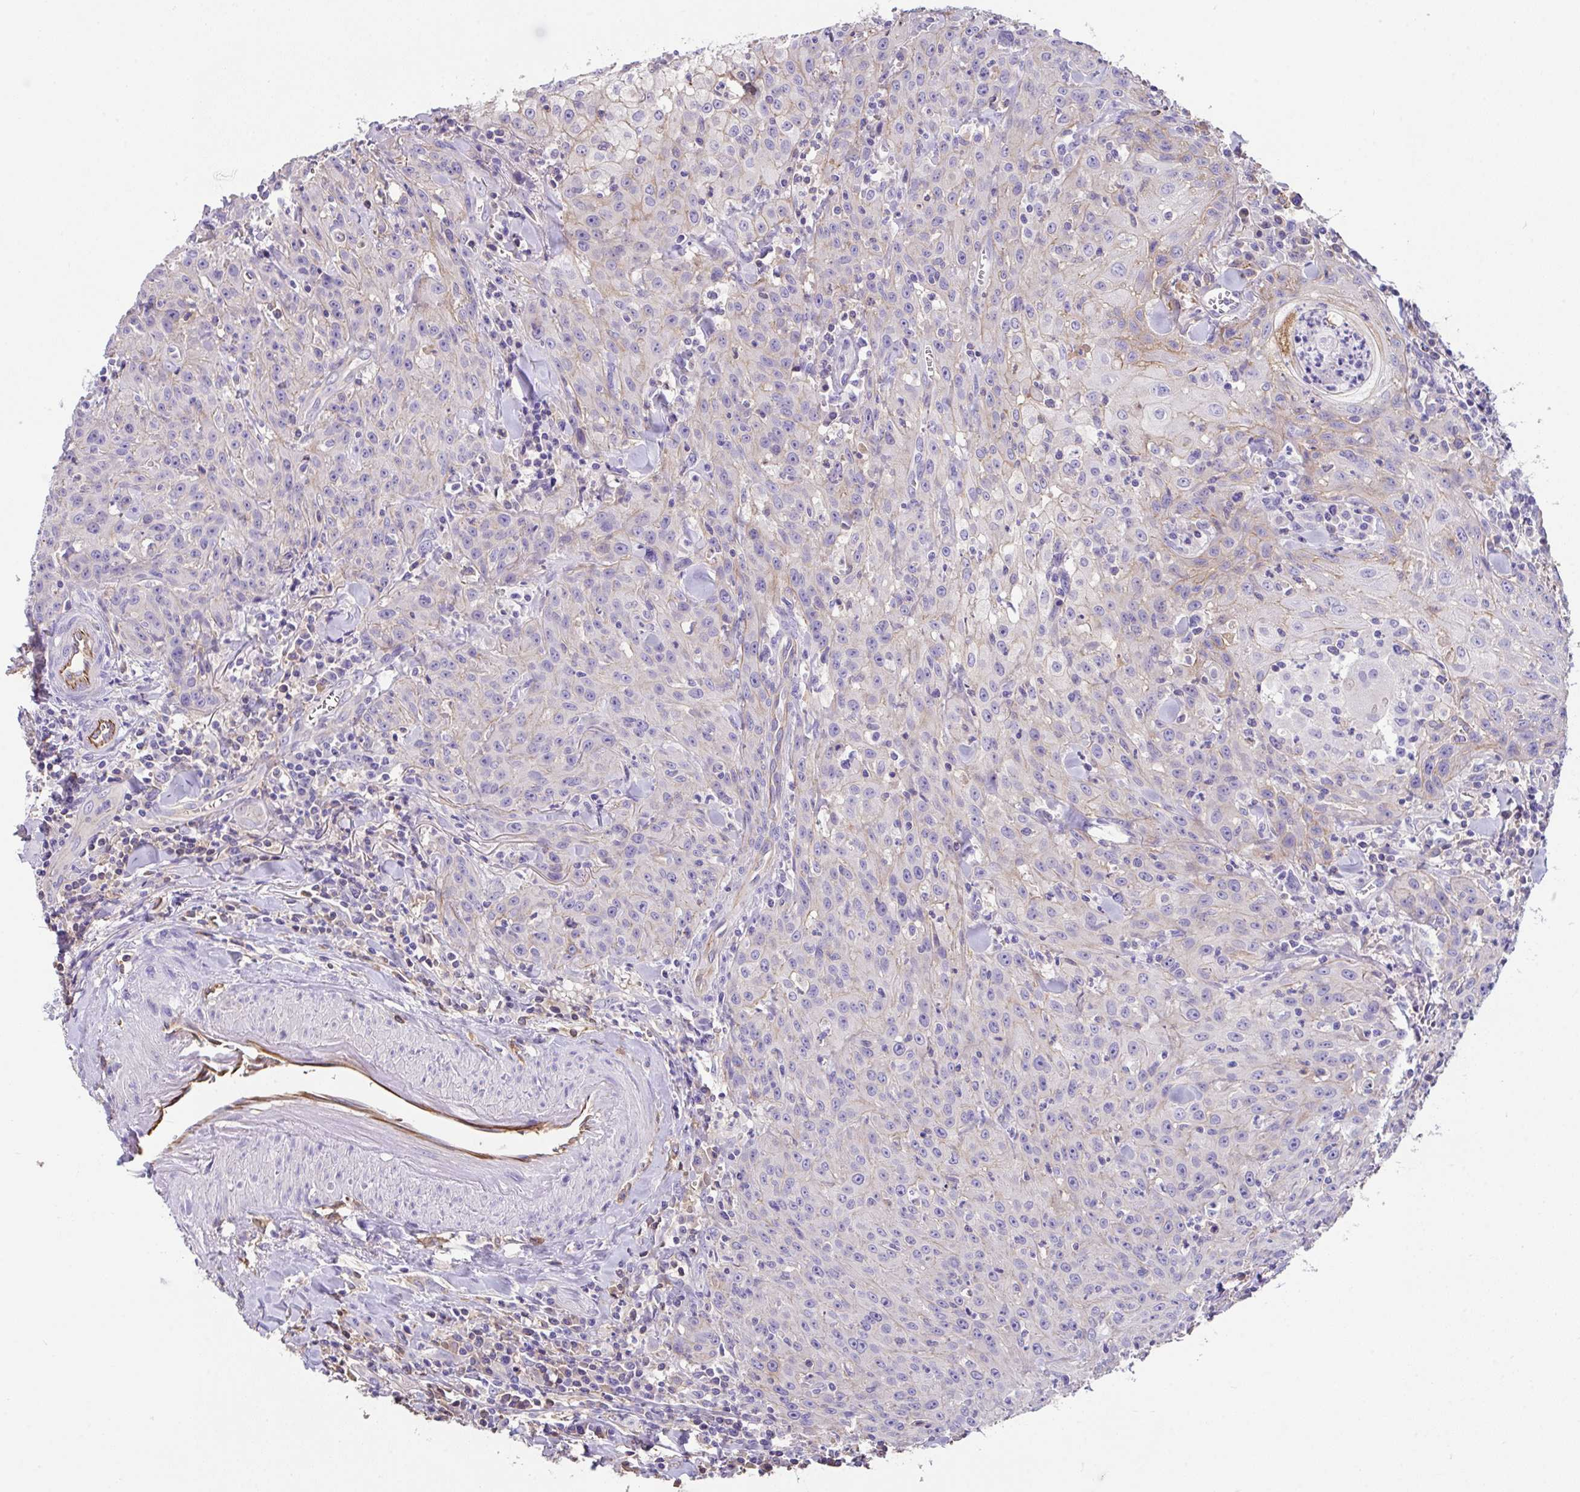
{"staining": {"intensity": "weak", "quantity": "<25%", "location": "cytoplasmic/membranous"}, "tissue": "head and neck cancer", "cell_type": "Tumor cells", "image_type": "cancer", "snomed": [{"axis": "morphology", "description": "Normal tissue, NOS"}, {"axis": "morphology", "description": "Squamous cell carcinoma, NOS"}, {"axis": "topography", "description": "Oral tissue"}, {"axis": "topography", "description": "Head-Neck"}], "caption": "An immunohistochemistry photomicrograph of squamous cell carcinoma (head and neck) is shown. There is no staining in tumor cells of squamous cell carcinoma (head and neck).", "gene": "ZNF813", "patient": {"sex": "female", "age": 70}}